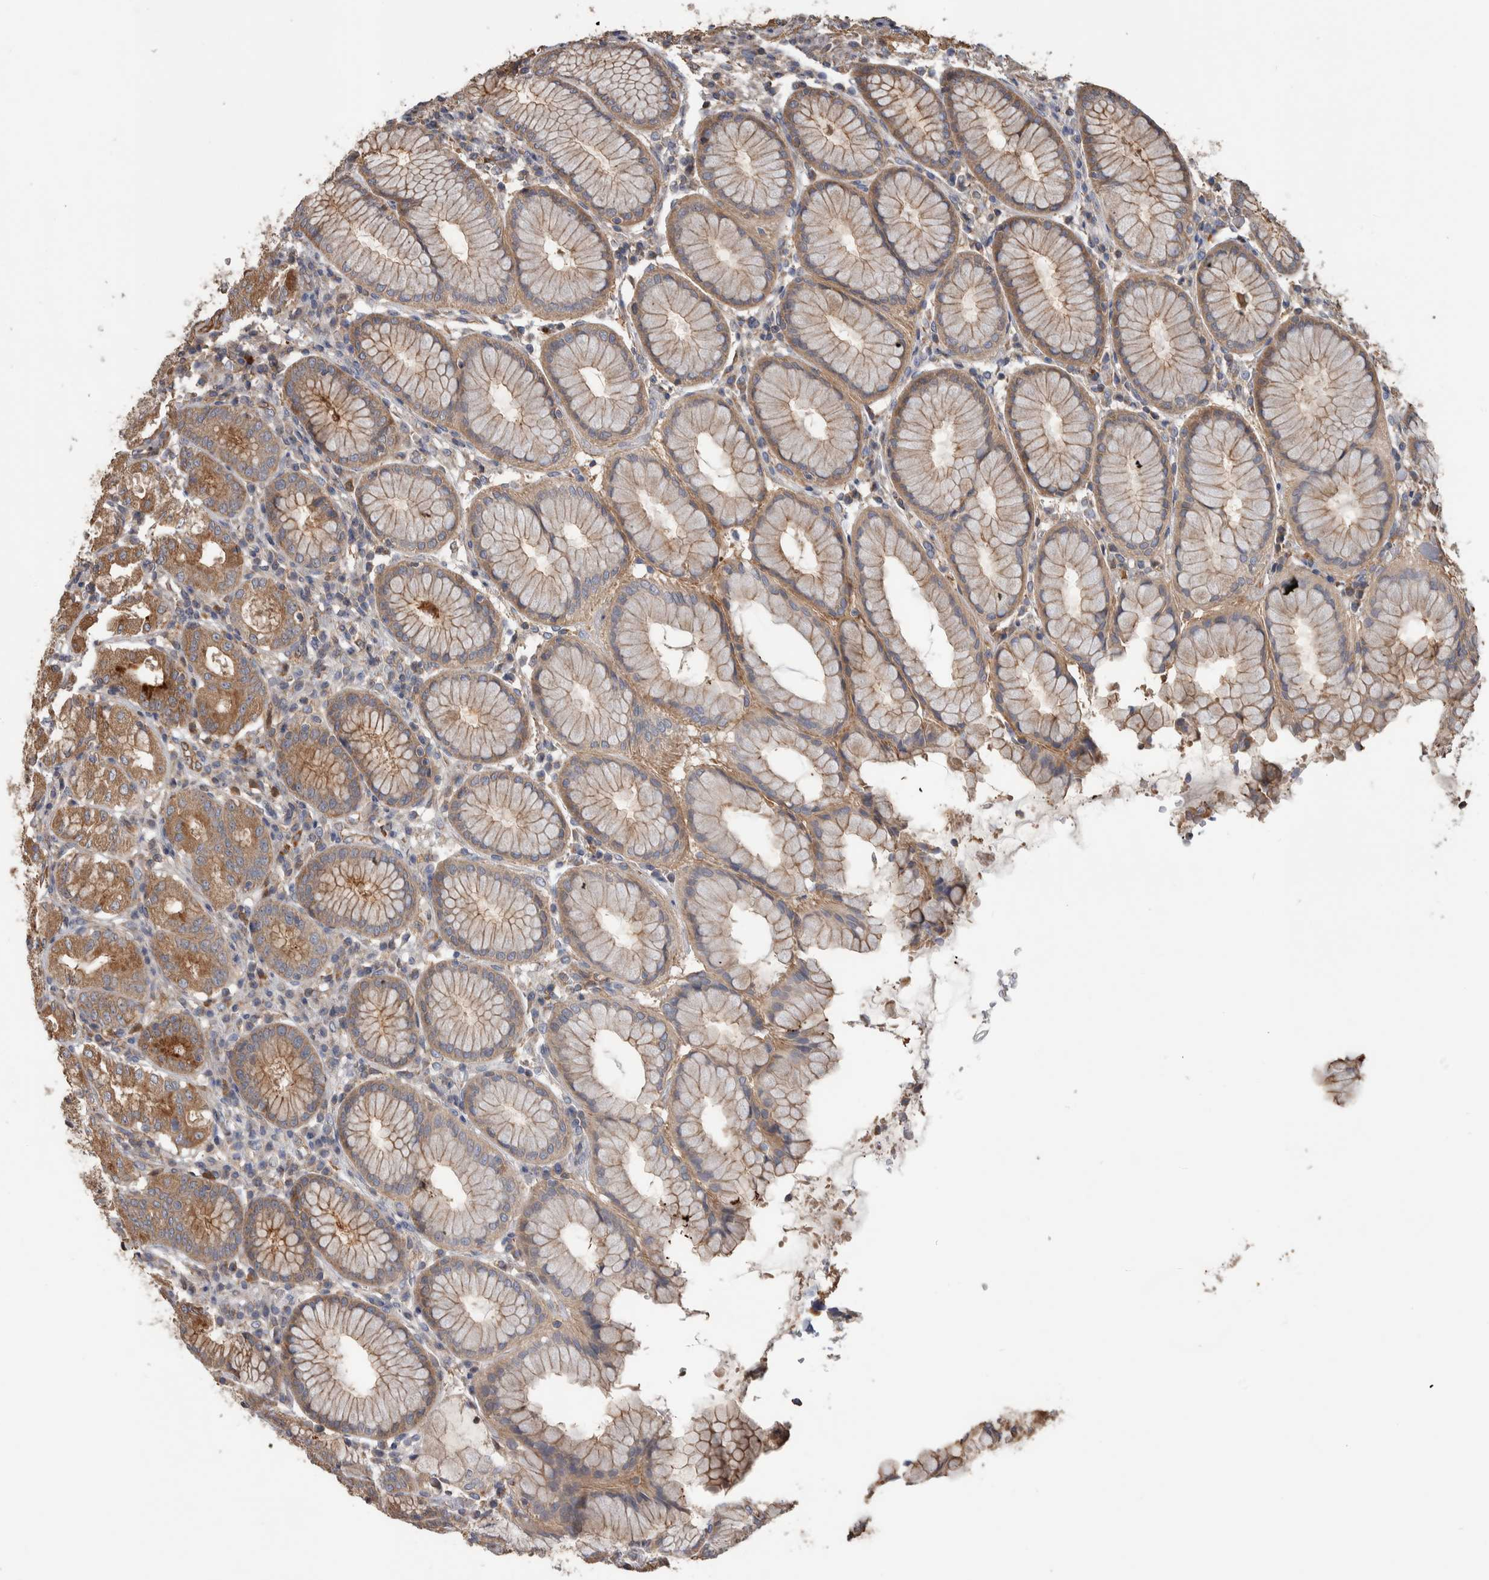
{"staining": {"intensity": "weak", "quantity": ">75%", "location": "cytoplasmic/membranous"}, "tissue": "stomach", "cell_type": "Glandular cells", "image_type": "normal", "snomed": [{"axis": "morphology", "description": "Normal tissue, NOS"}, {"axis": "topography", "description": "Stomach"}, {"axis": "topography", "description": "Stomach, lower"}], "caption": "Protein staining of benign stomach exhibits weak cytoplasmic/membranous positivity in approximately >75% of glandular cells. (brown staining indicates protein expression, while blue staining denotes nuclei).", "gene": "SDCBP", "patient": {"sex": "female", "age": 56}}